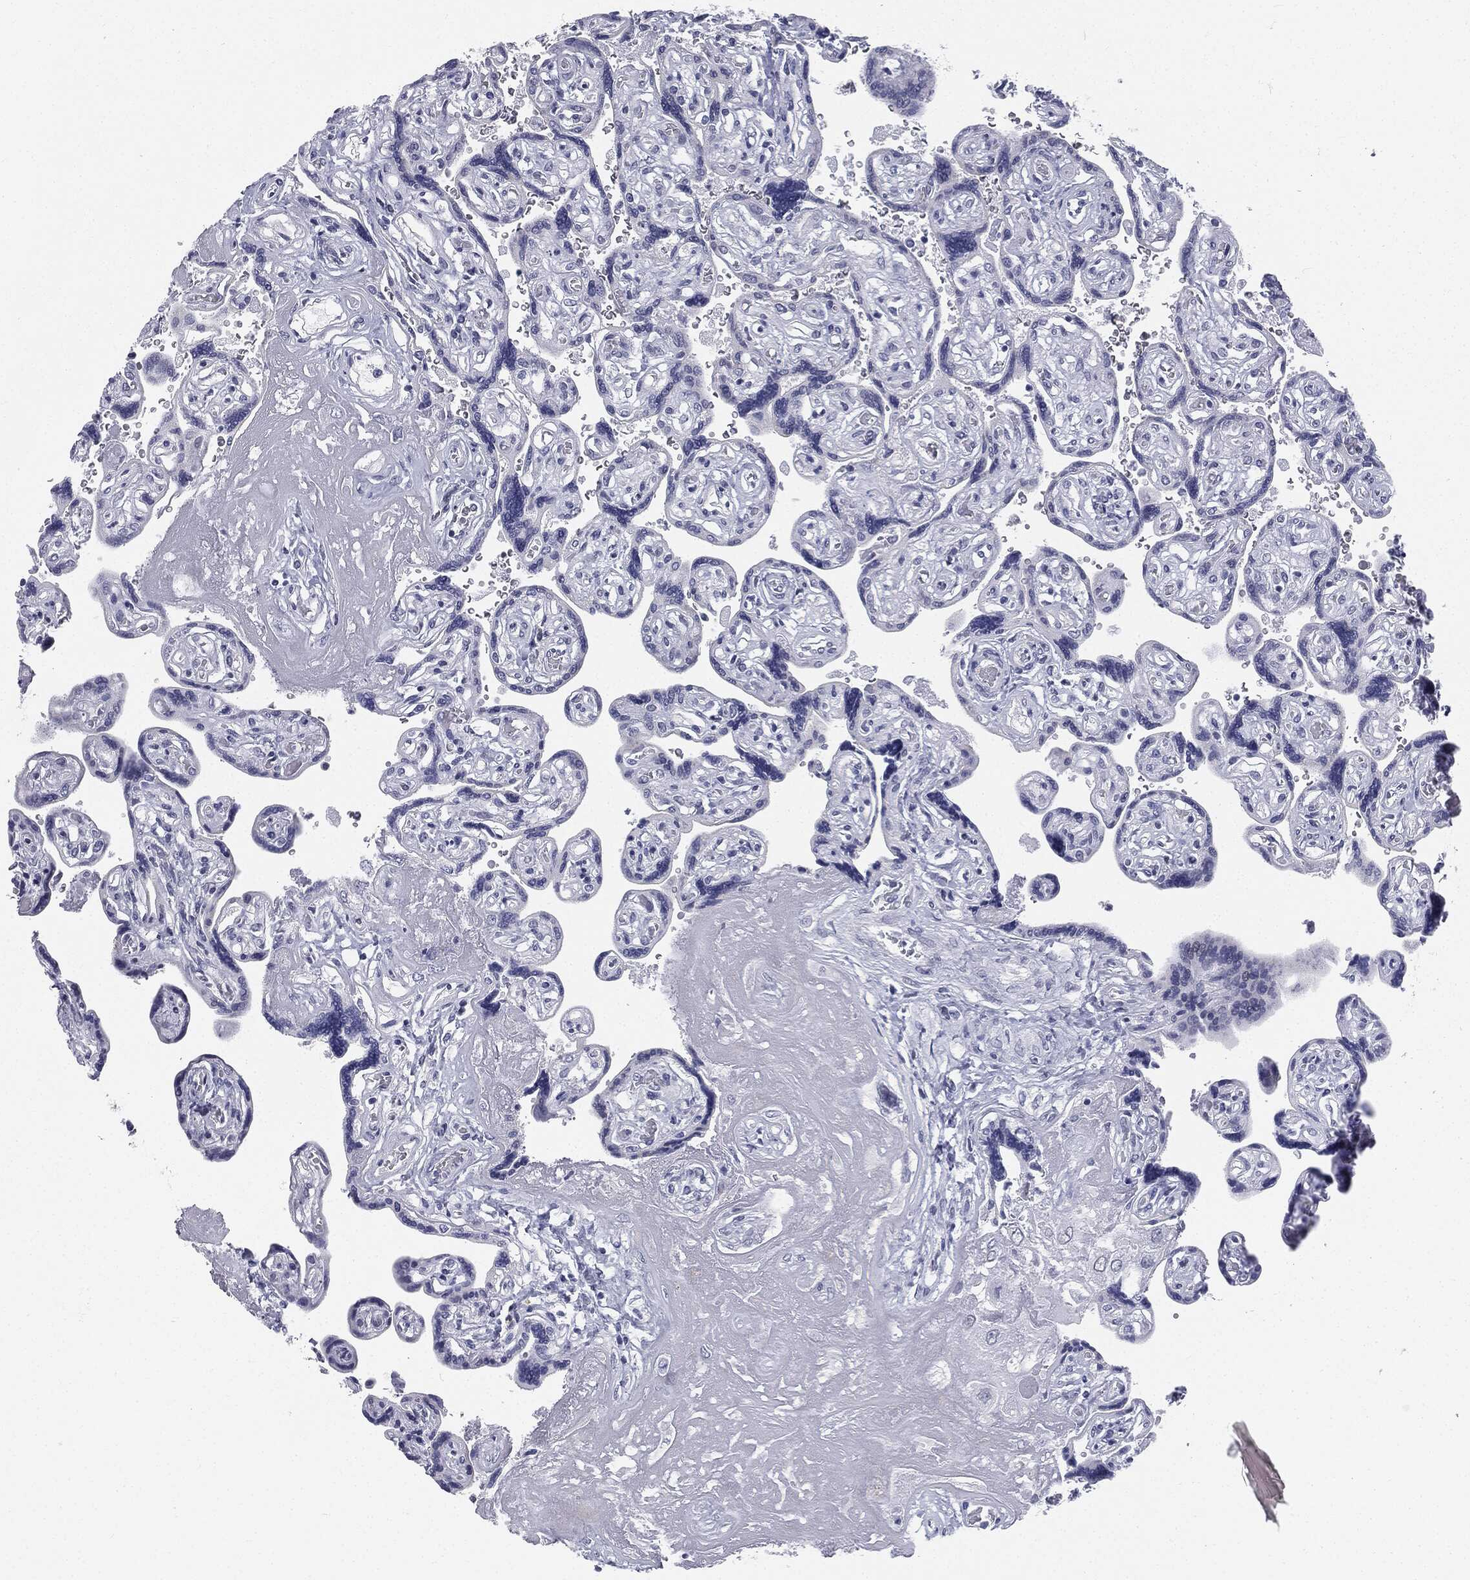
{"staining": {"intensity": "negative", "quantity": "none", "location": "none"}, "tissue": "placenta", "cell_type": "Decidual cells", "image_type": "normal", "snomed": [{"axis": "morphology", "description": "Normal tissue, NOS"}, {"axis": "topography", "description": "Placenta"}], "caption": "IHC micrograph of benign human placenta stained for a protein (brown), which demonstrates no positivity in decidual cells. (DAB (3,3'-diaminobenzidine) immunohistochemistry (IHC) with hematoxylin counter stain).", "gene": "MLLT10", "patient": {"sex": "female", "age": 32}}